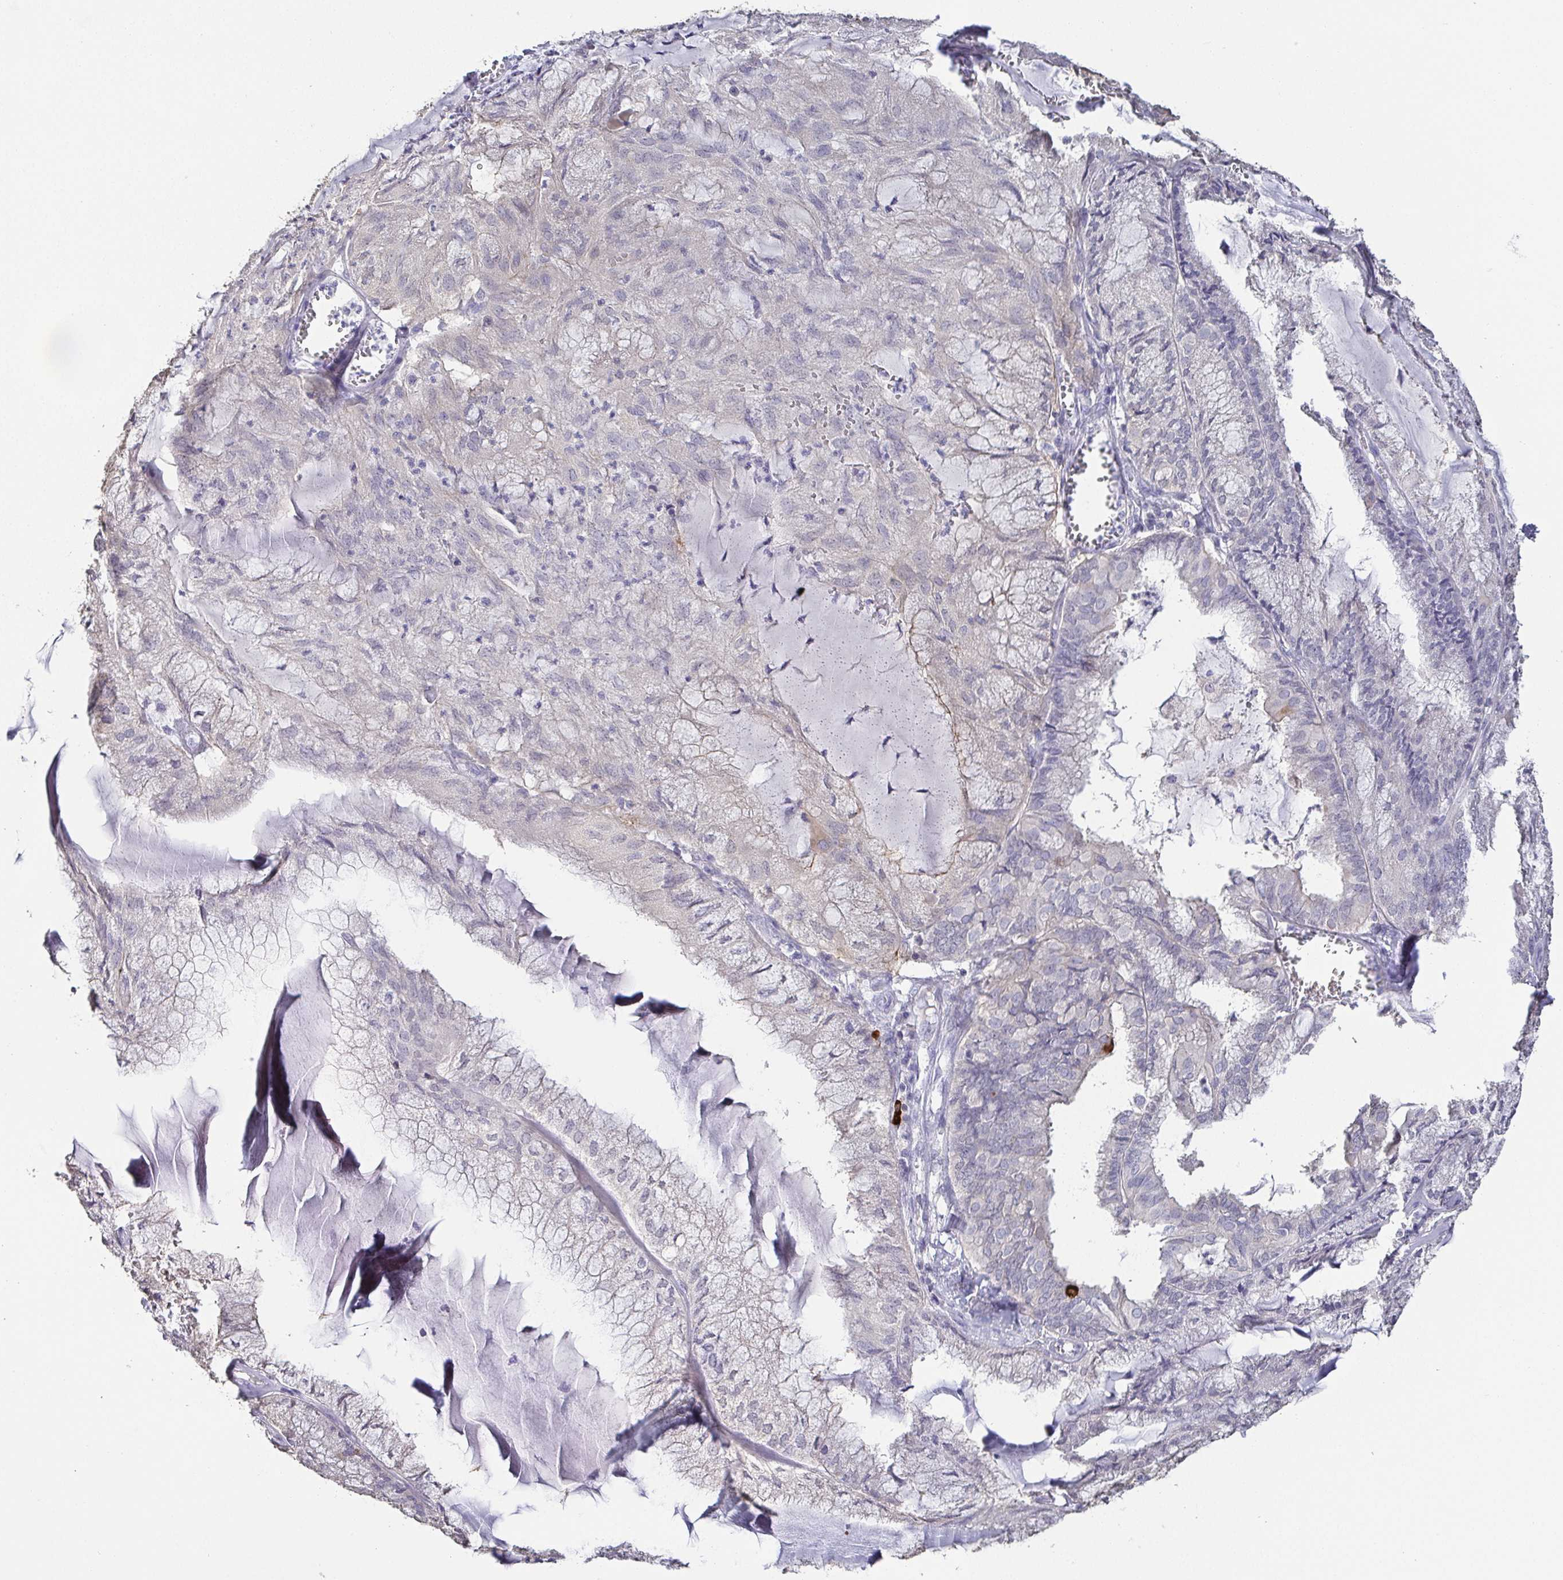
{"staining": {"intensity": "negative", "quantity": "none", "location": "none"}, "tissue": "endometrial cancer", "cell_type": "Tumor cells", "image_type": "cancer", "snomed": [{"axis": "morphology", "description": "Carcinoma, NOS"}, {"axis": "topography", "description": "Endometrium"}], "caption": "Immunohistochemistry of endometrial cancer demonstrates no staining in tumor cells. The staining was performed using DAB (3,3'-diaminobenzidine) to visualize the protein expression in brown, while the nuclei were stained in blue with hematoxylin (Magnification: 20x).", "gene": "RNASE7", "patient": {"sex": "female", "age": 62}}